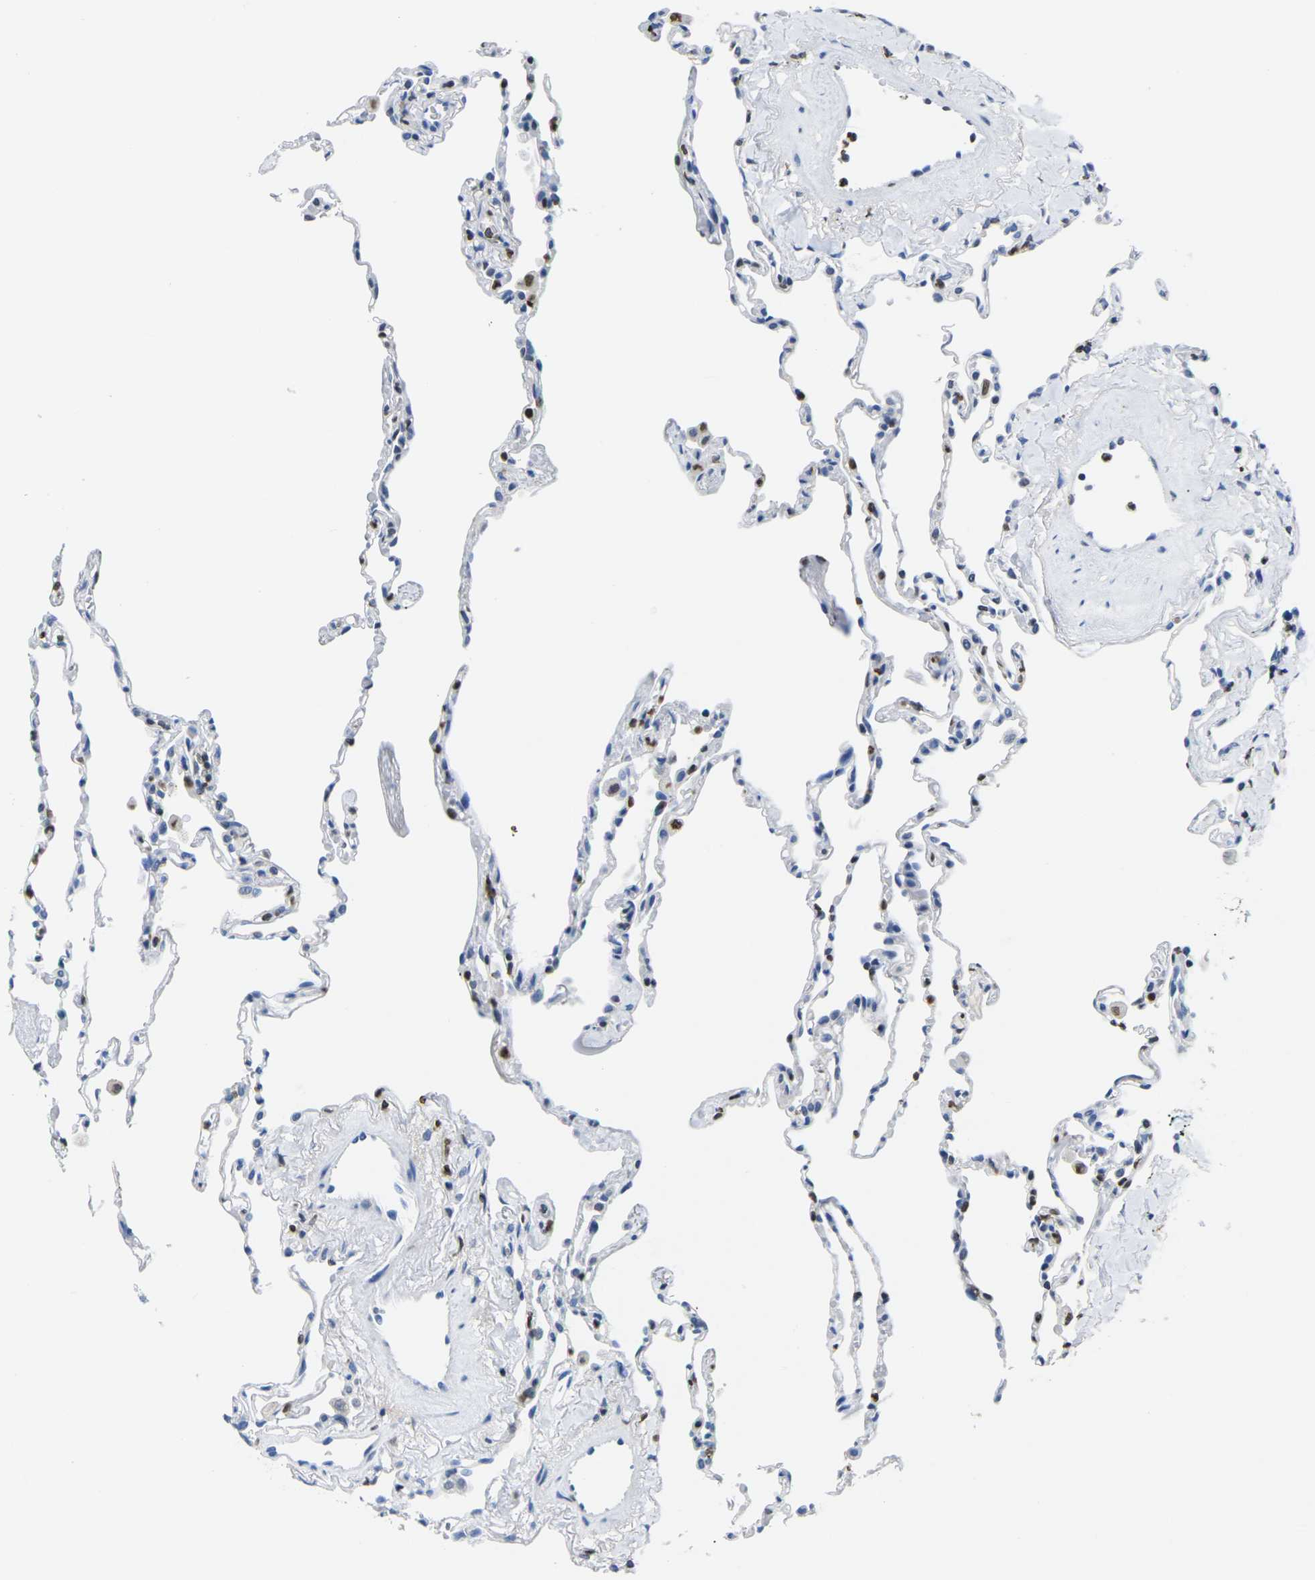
{"staining": {"intensity": "strong", "quantity": "<25%", "location": "nuclear"}, "tissue": "lung", "cell_type": "Alveolar cells", "image_type": "normal", "snomed": [{"axis": "morphology", "description": "Normal tissue, NOS"}, {"axis": "topography", "description": "Lung"}], "caption": "Immunohistochemical staining of benign lung shows <25% levels of strong nuclear protein expression in about <25% of alveolar cells.", "gene": "DRAXIN", "patient": {"sex": "male", "age": 59}}